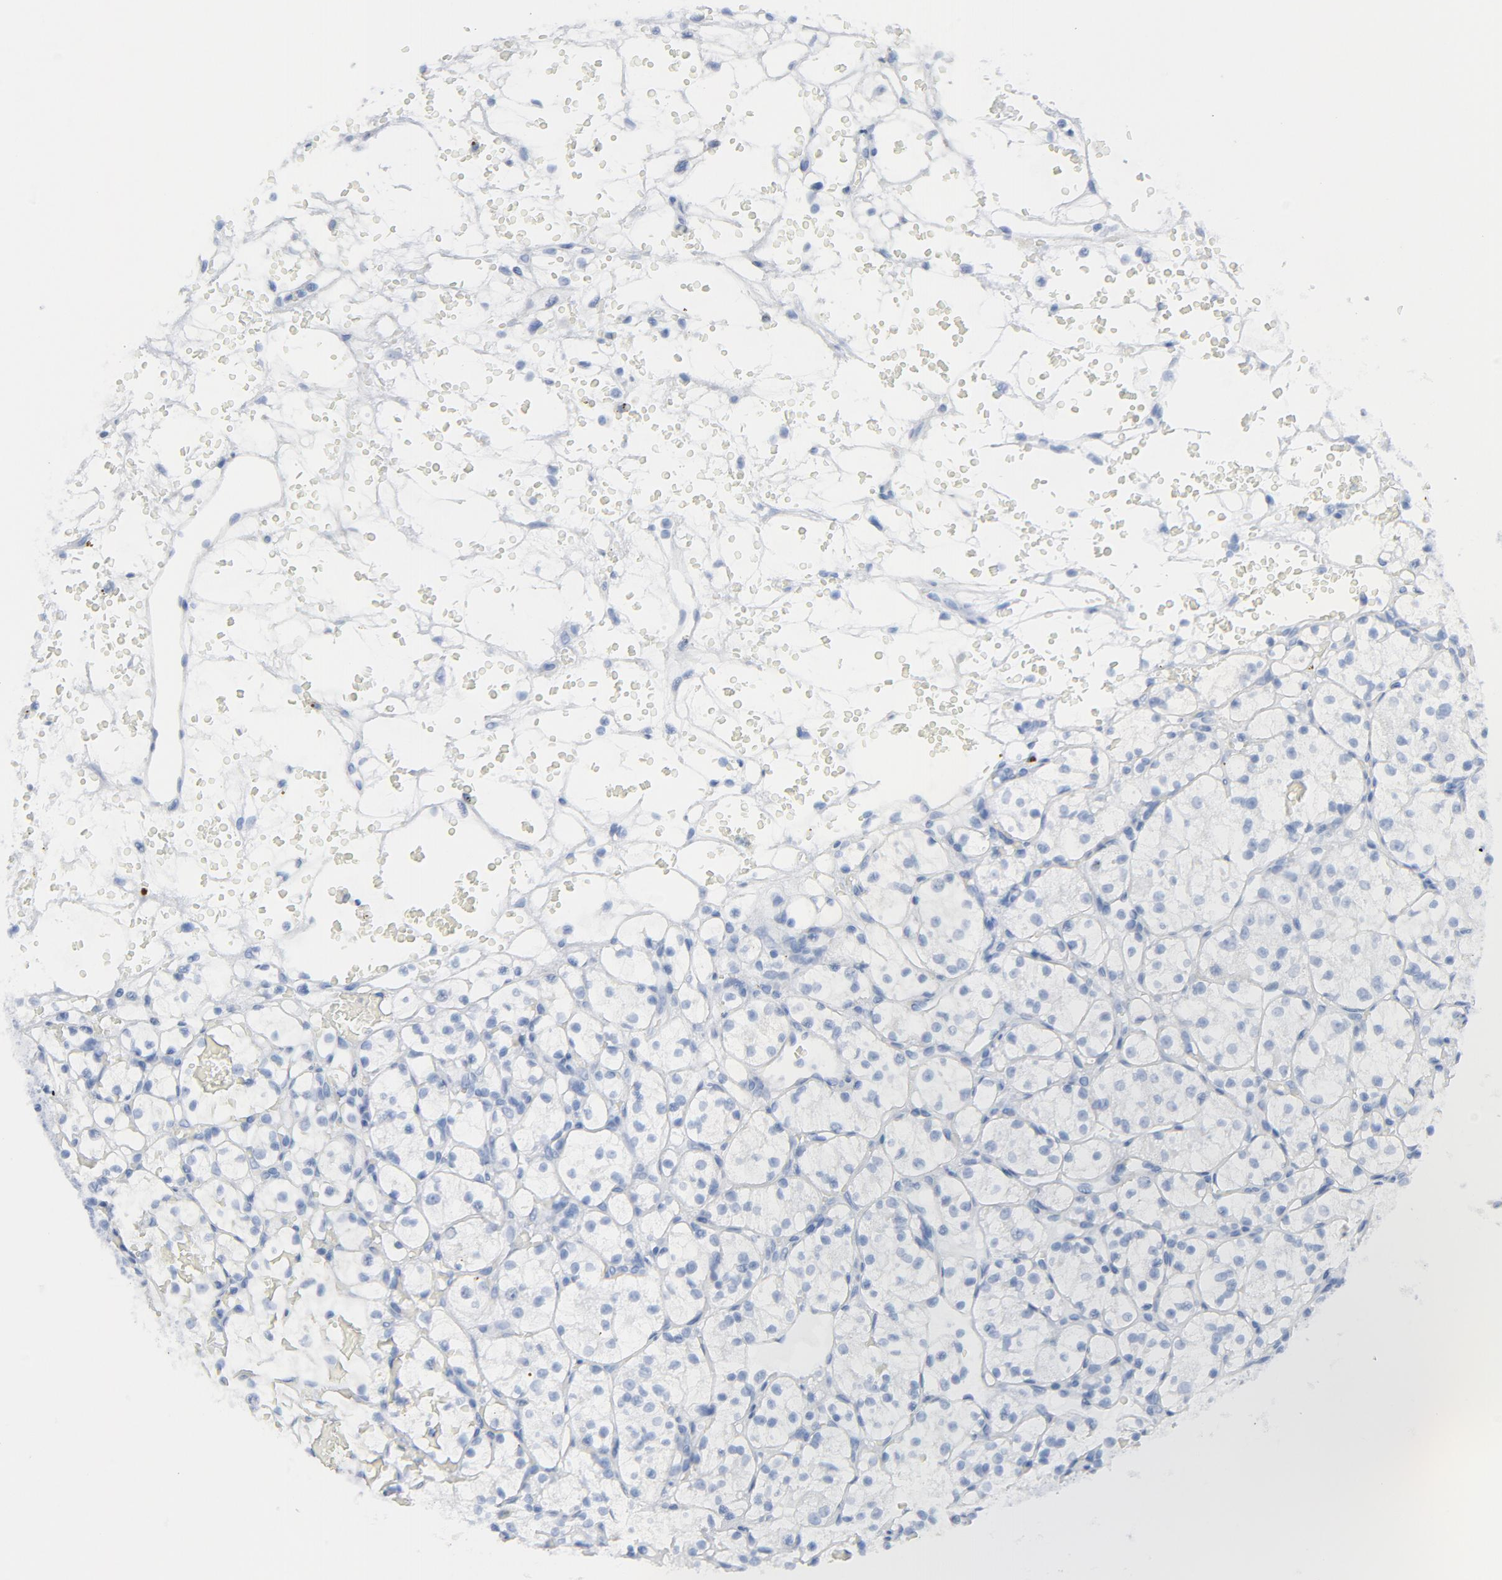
{"staining": {"intensity": "negative", "quantity": "none", "location": "none"}, "tissue": "renal cancer", "cell_type": "Tumor cells", "image_type": "cancer", "snomed": [{"axis": "morphology", "description": "Adenocarcinoma, NOS"}, {"axis": "topography", "description": "Kidney"}], "caption": "This is an immunohistochemistry histopathology image of human renal cancer. There is no positivity in tumor cells.", "gene": "C14orf119", "patient": {"sex": "female", "age": 60}}